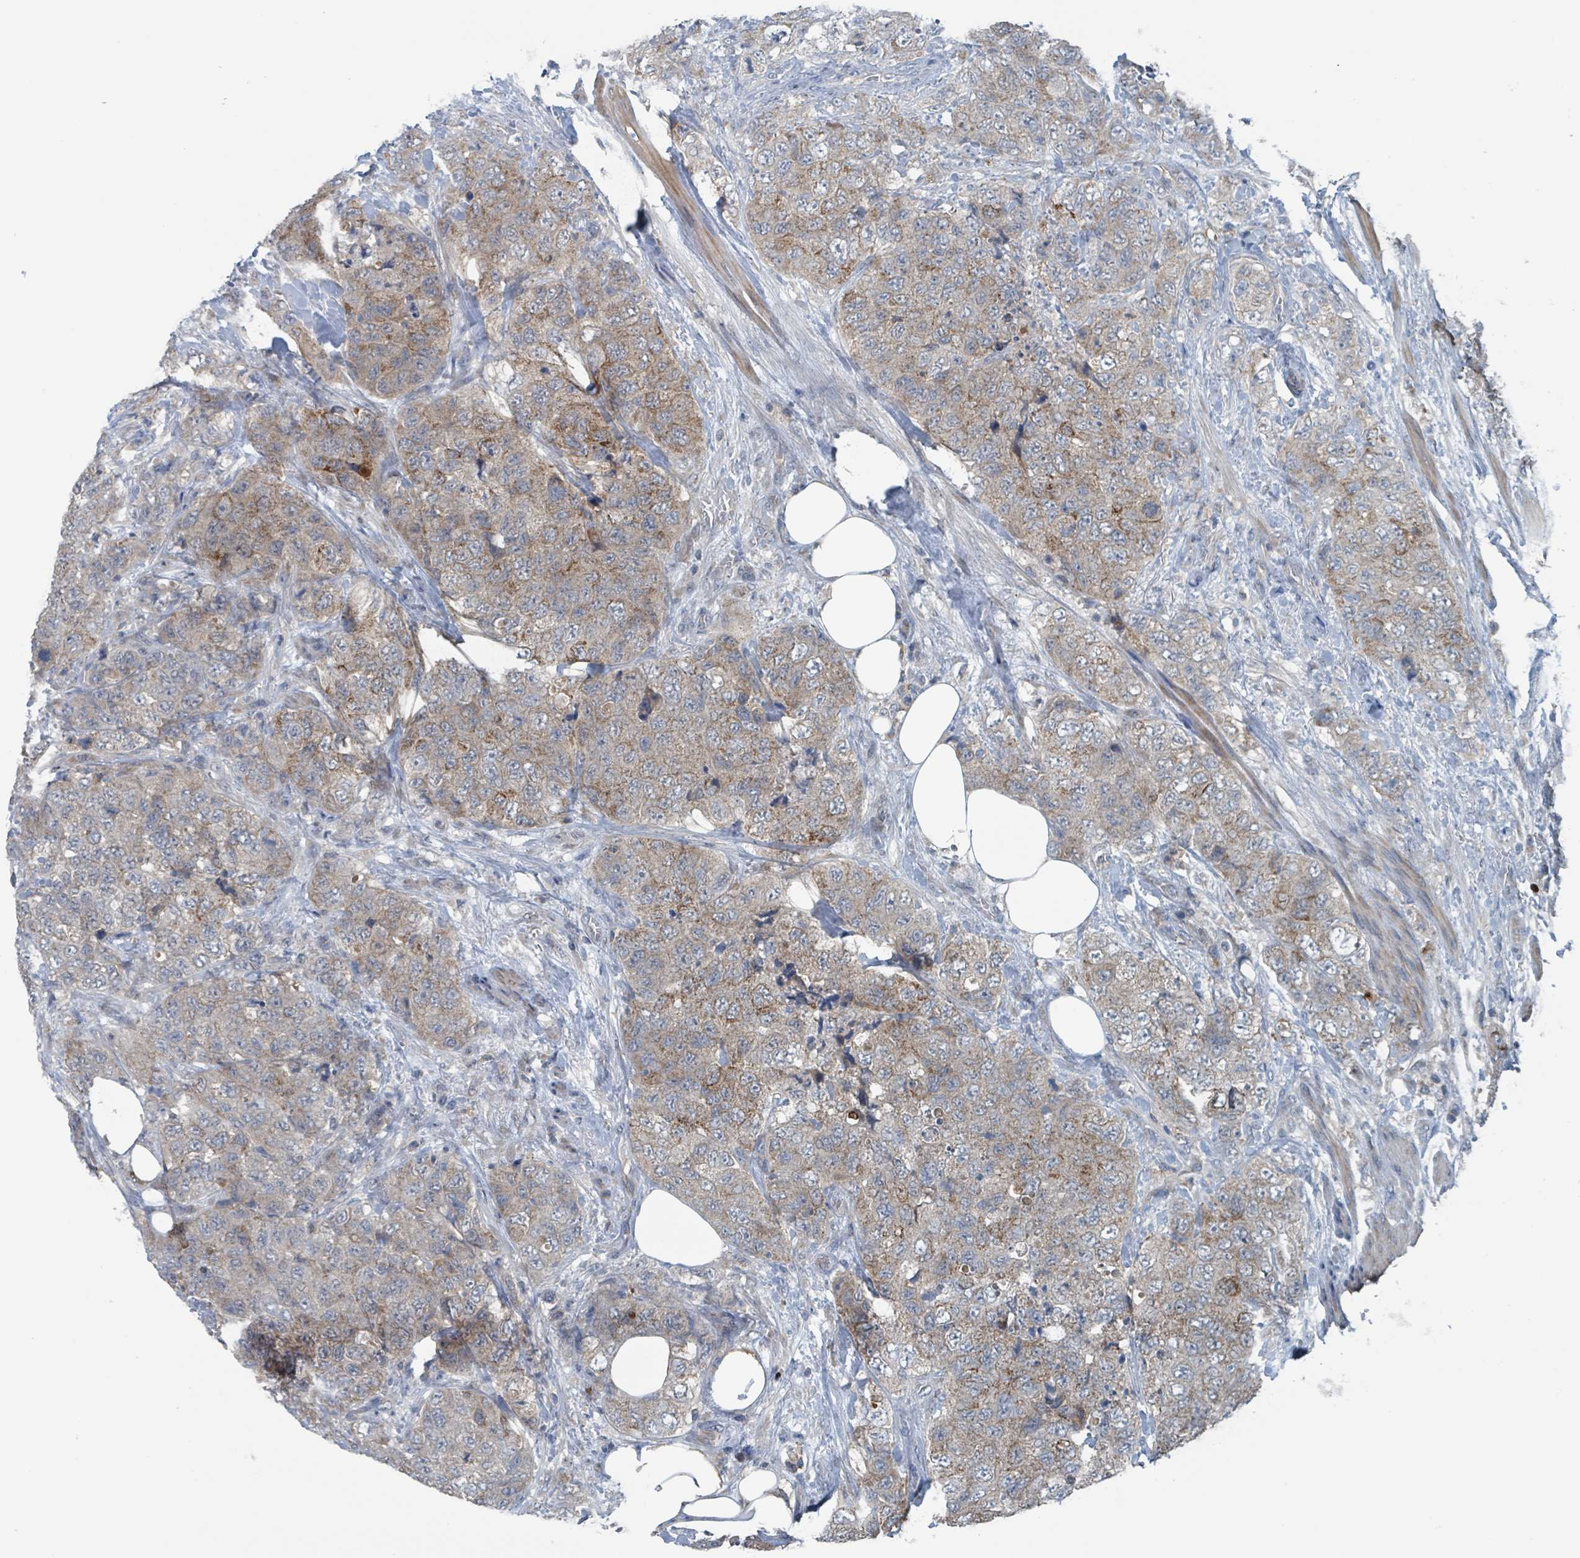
{"staining": {"intensity": "strong", "quantity": "<25%", "location": "cytoplasmic/membranous"}, "tissue": "urothelial cancer", "cell_type": "Tumor cells", "image_type": "cancer", "snomed": [{"axis": "morphology", "description": "Urothelial carcinoma, High grade"}, {"axis": "topography", "description": "Urinary bladder"}], "caption": "IHC (DAB (3,3'-diaminobenzidine)) staining of human urothelial carcinoma (high-grade) shows strong cytoplasmic/membranous protein positivity in about <25% of tumor cells. Nuclei are stained in blue.", "gene": "ACBD4", "patient": {"sex": "female", "age": 78}}